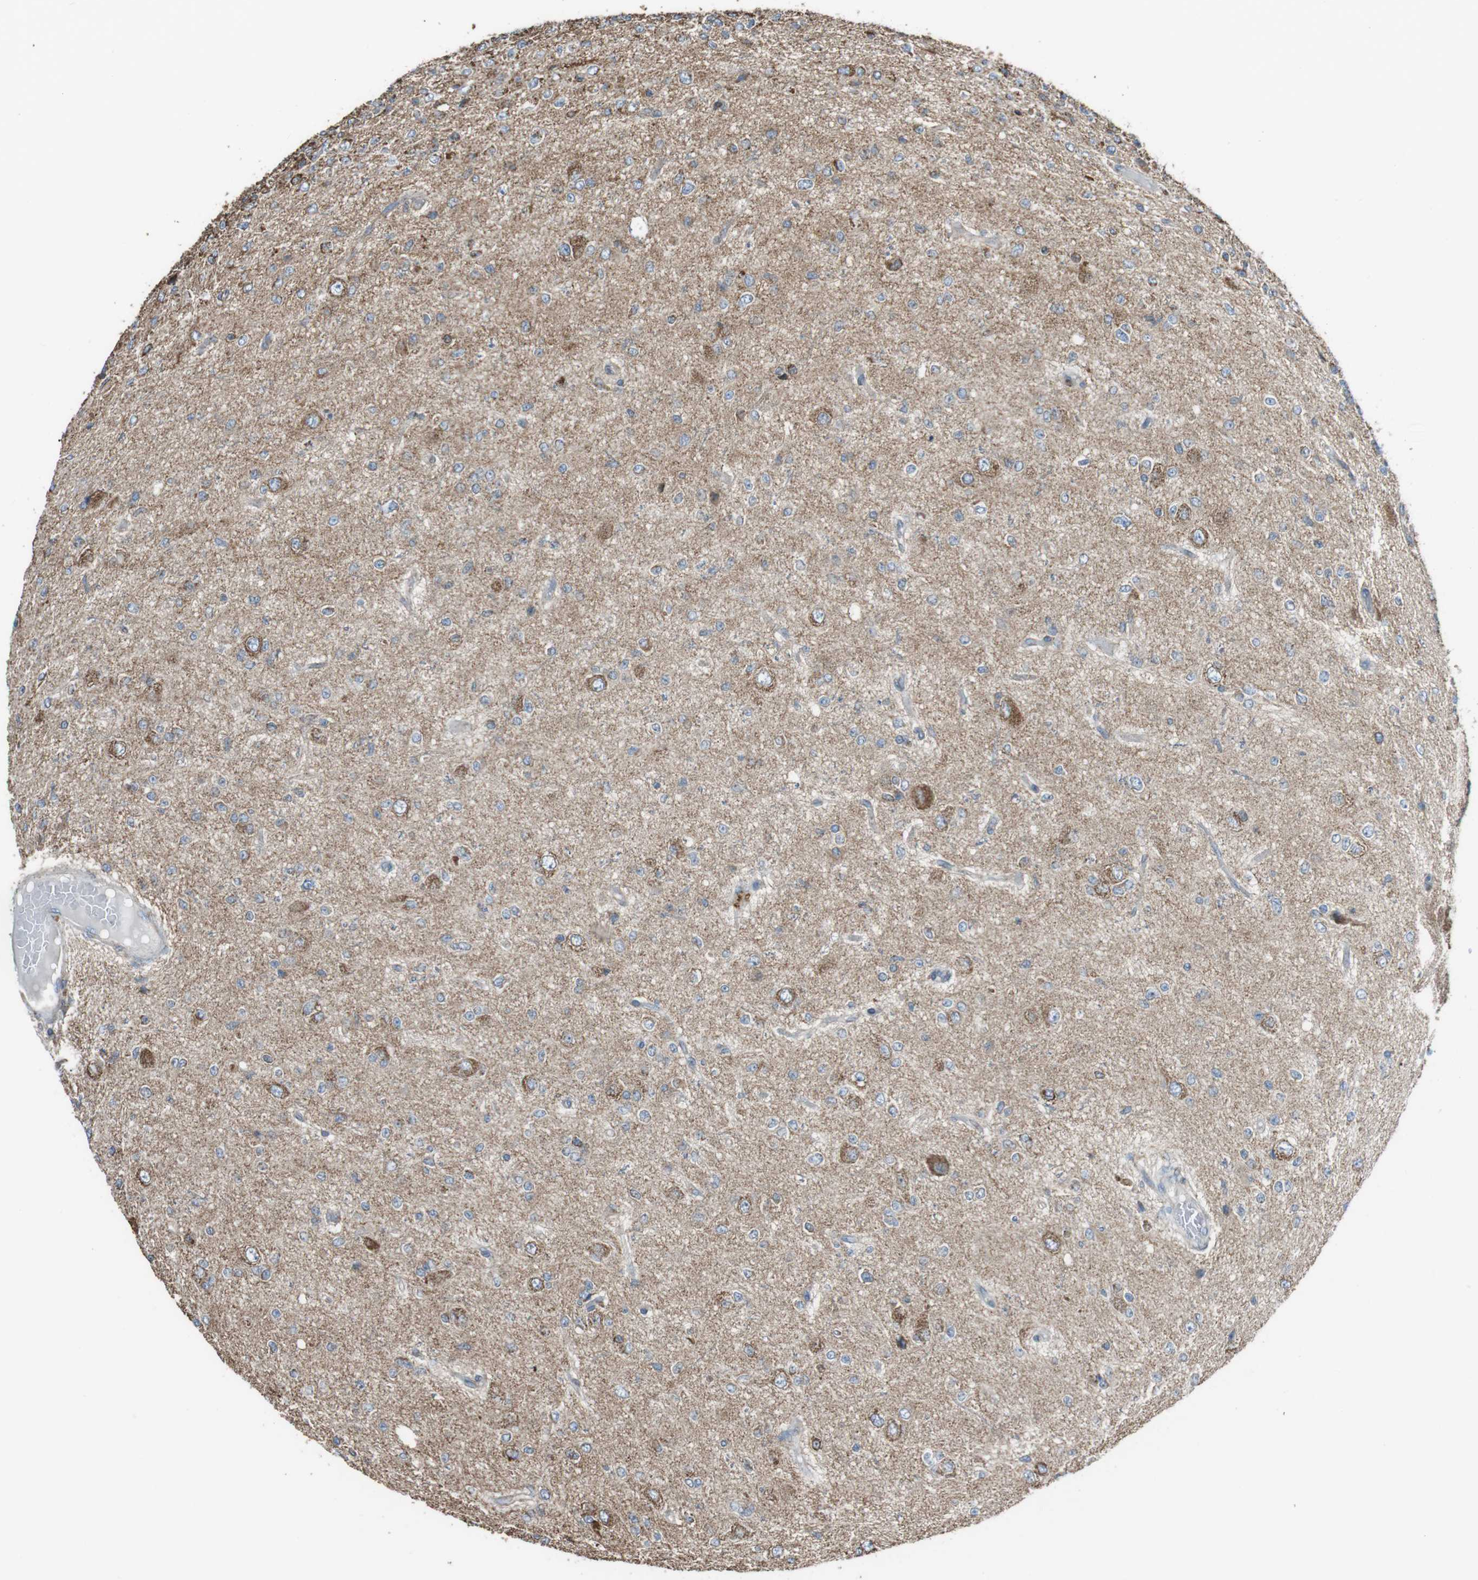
{"staining": {"intensity": "weak", "quantity": ">75%", "location": "cytoplasmic/membranous"}, "tissue": "glioma", "cell_type": "Tumor cells", "image_type": "cancer", "snomed": [{"axis": "morphology", "description": "Glioma, malignant, High grade"}, {"axis": "topography", "description": "pancreas cauda"}], "caption": "Immunohistochemical staining of malignant glioma (high-grade) exhibits low levels of weak cytoplasmic/membranous protein expression in about >75% of tumor cells. Ihc stains the protein in brown and the nuclei are stained blue.", "gene": "CISD2", "patient": {"sex": "male", "age": 60}}